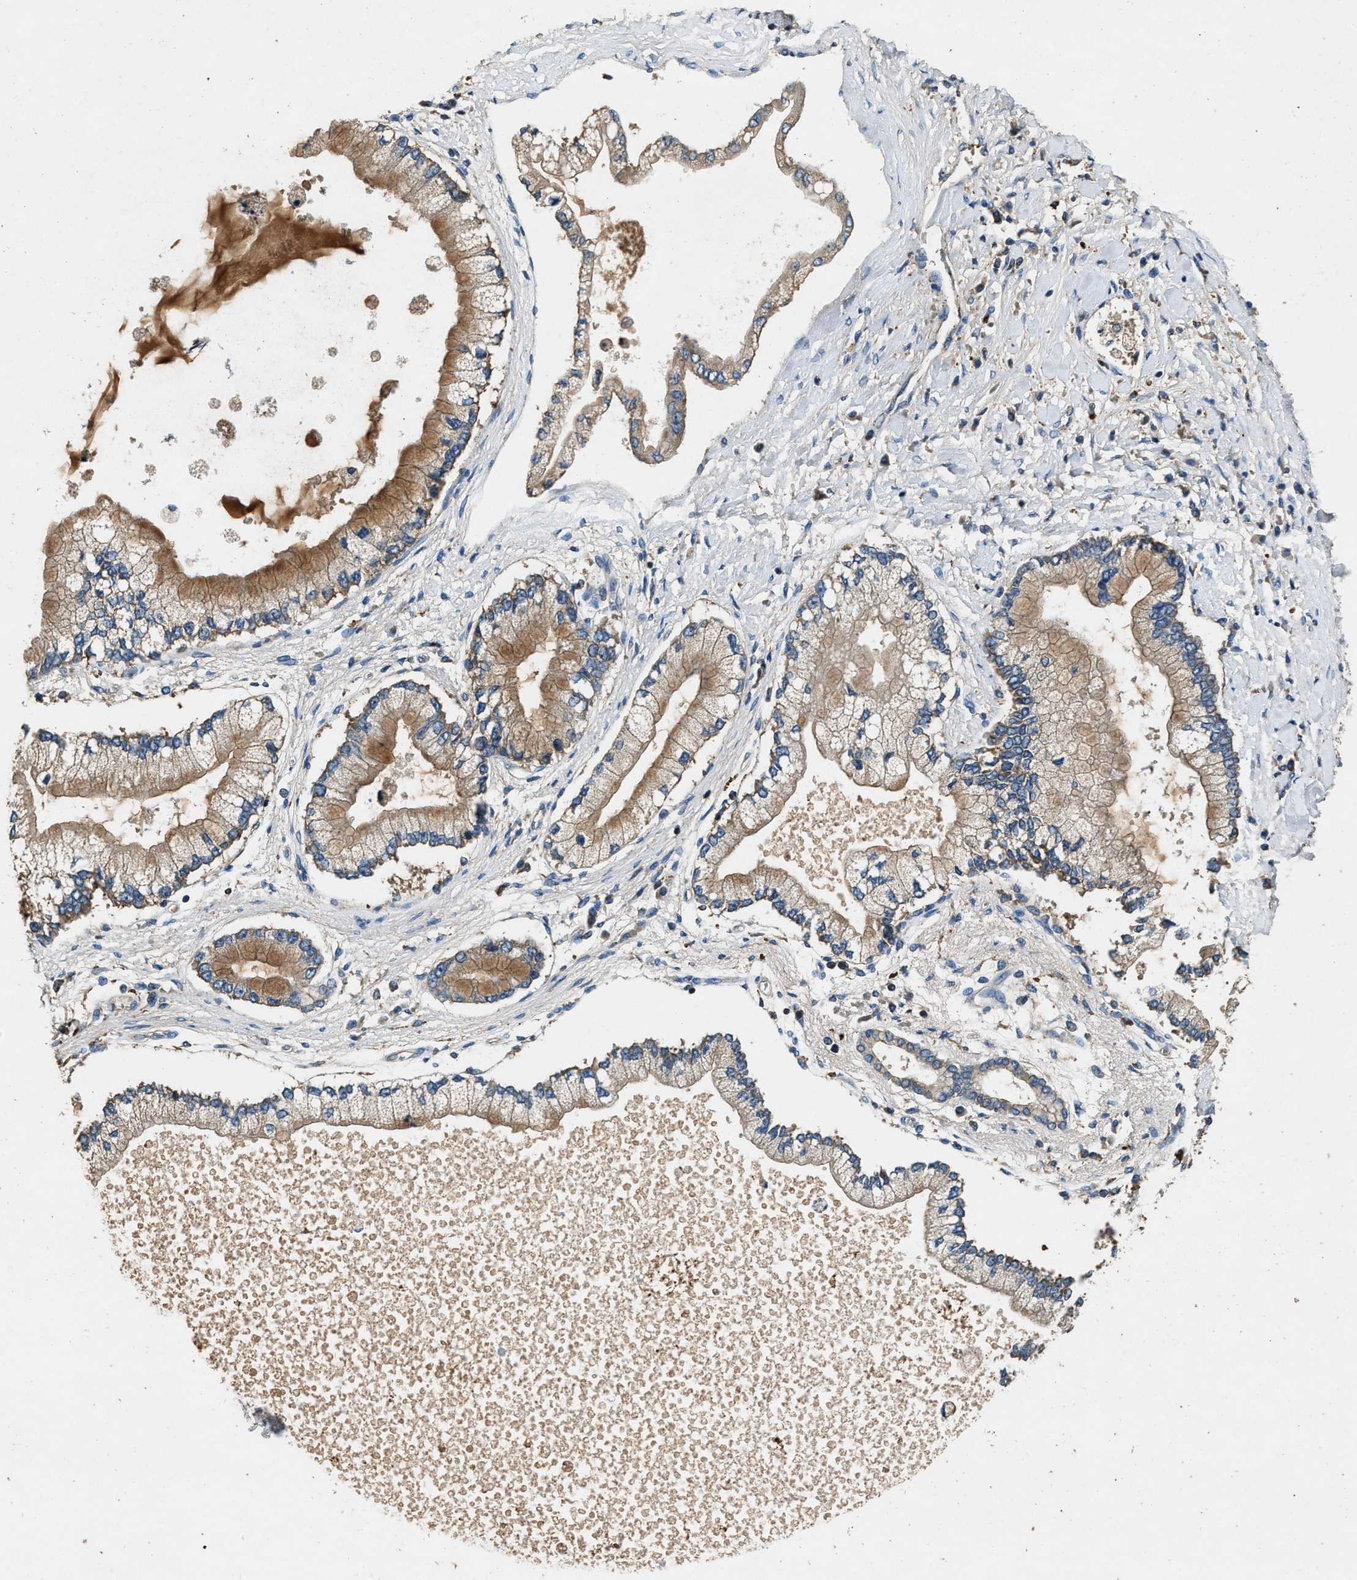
{"staining": {"intensity": "moderate", "quantity": ">75%", "location": "cytoplasmic/membranous"}, "tissue": "liver cancer", "cell_type": "Tumor cells", "image_type": "cancer", "snomed": [{"axis": "morphology", "description": "Cholangiocarcinoma"}, {"axis": "topography", "description": "Liver"}], "caption": "Immunohistochemistry of cholangiocarcinoma (liver) reveals medium levels of moderate cytoplasmic/membranous expression in approximately >75% of tumor cells.", "gene": "BLOC1S1", "patient": {"sex": "male", "age": 50}}